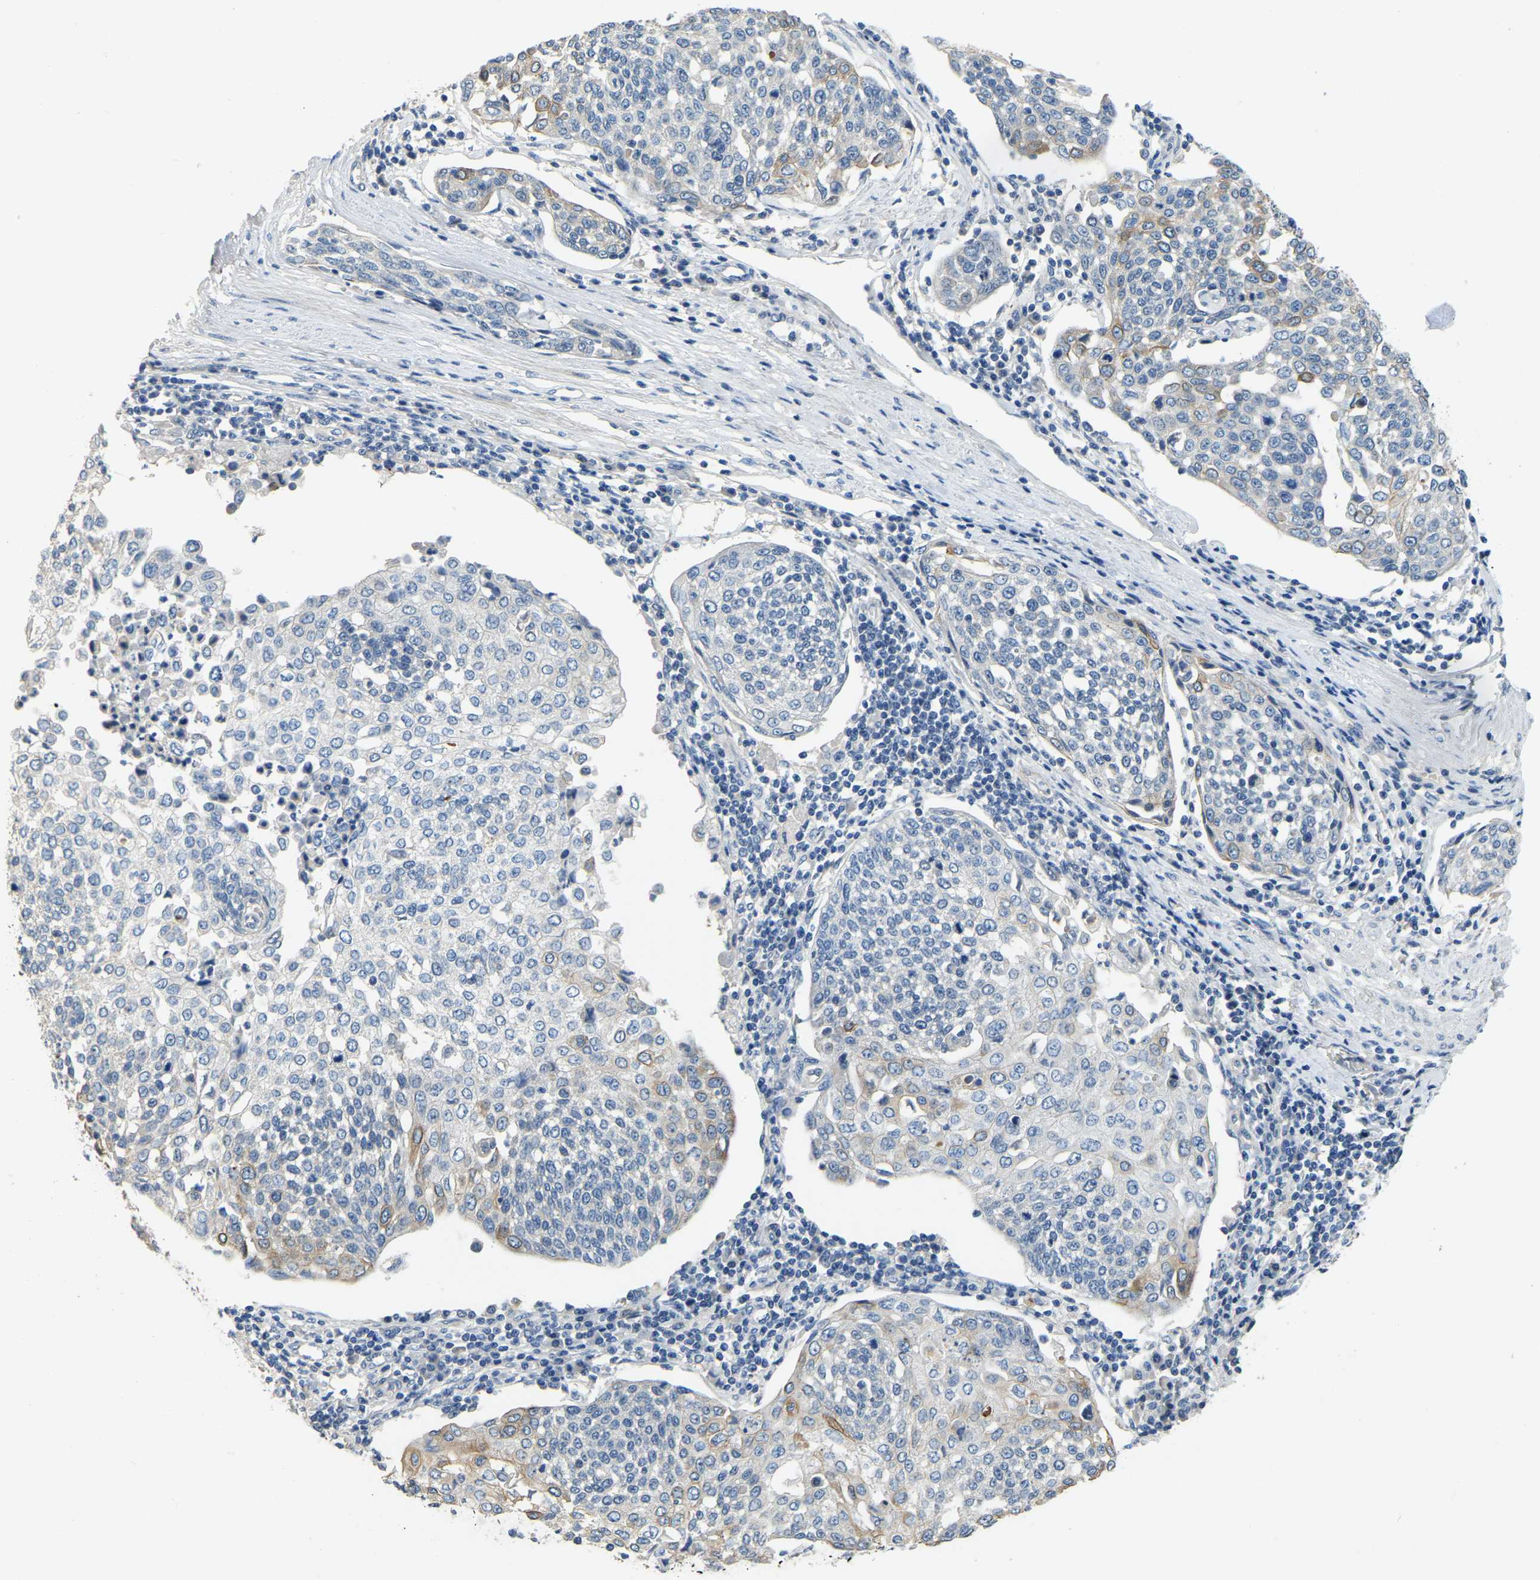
{"staining": {"intensity": "weak", "quantity": "<25%", "location": "cytoplasmic/membranous"}, "tissue": "cervical cancer", "cell_type": "Tumor cells", "image_type": "cancer", "snomed": [{"axis": "morphology", "description": "Squamous cell carcinoma, NOS"}, {"axis": "topography", "description": "Cervix"}], "caption": "IHC of human cervical cancer exhibits no expression in tumor cells.", "gene": "HIGD2B", "patient": {"sex": "female", "age": 34}}